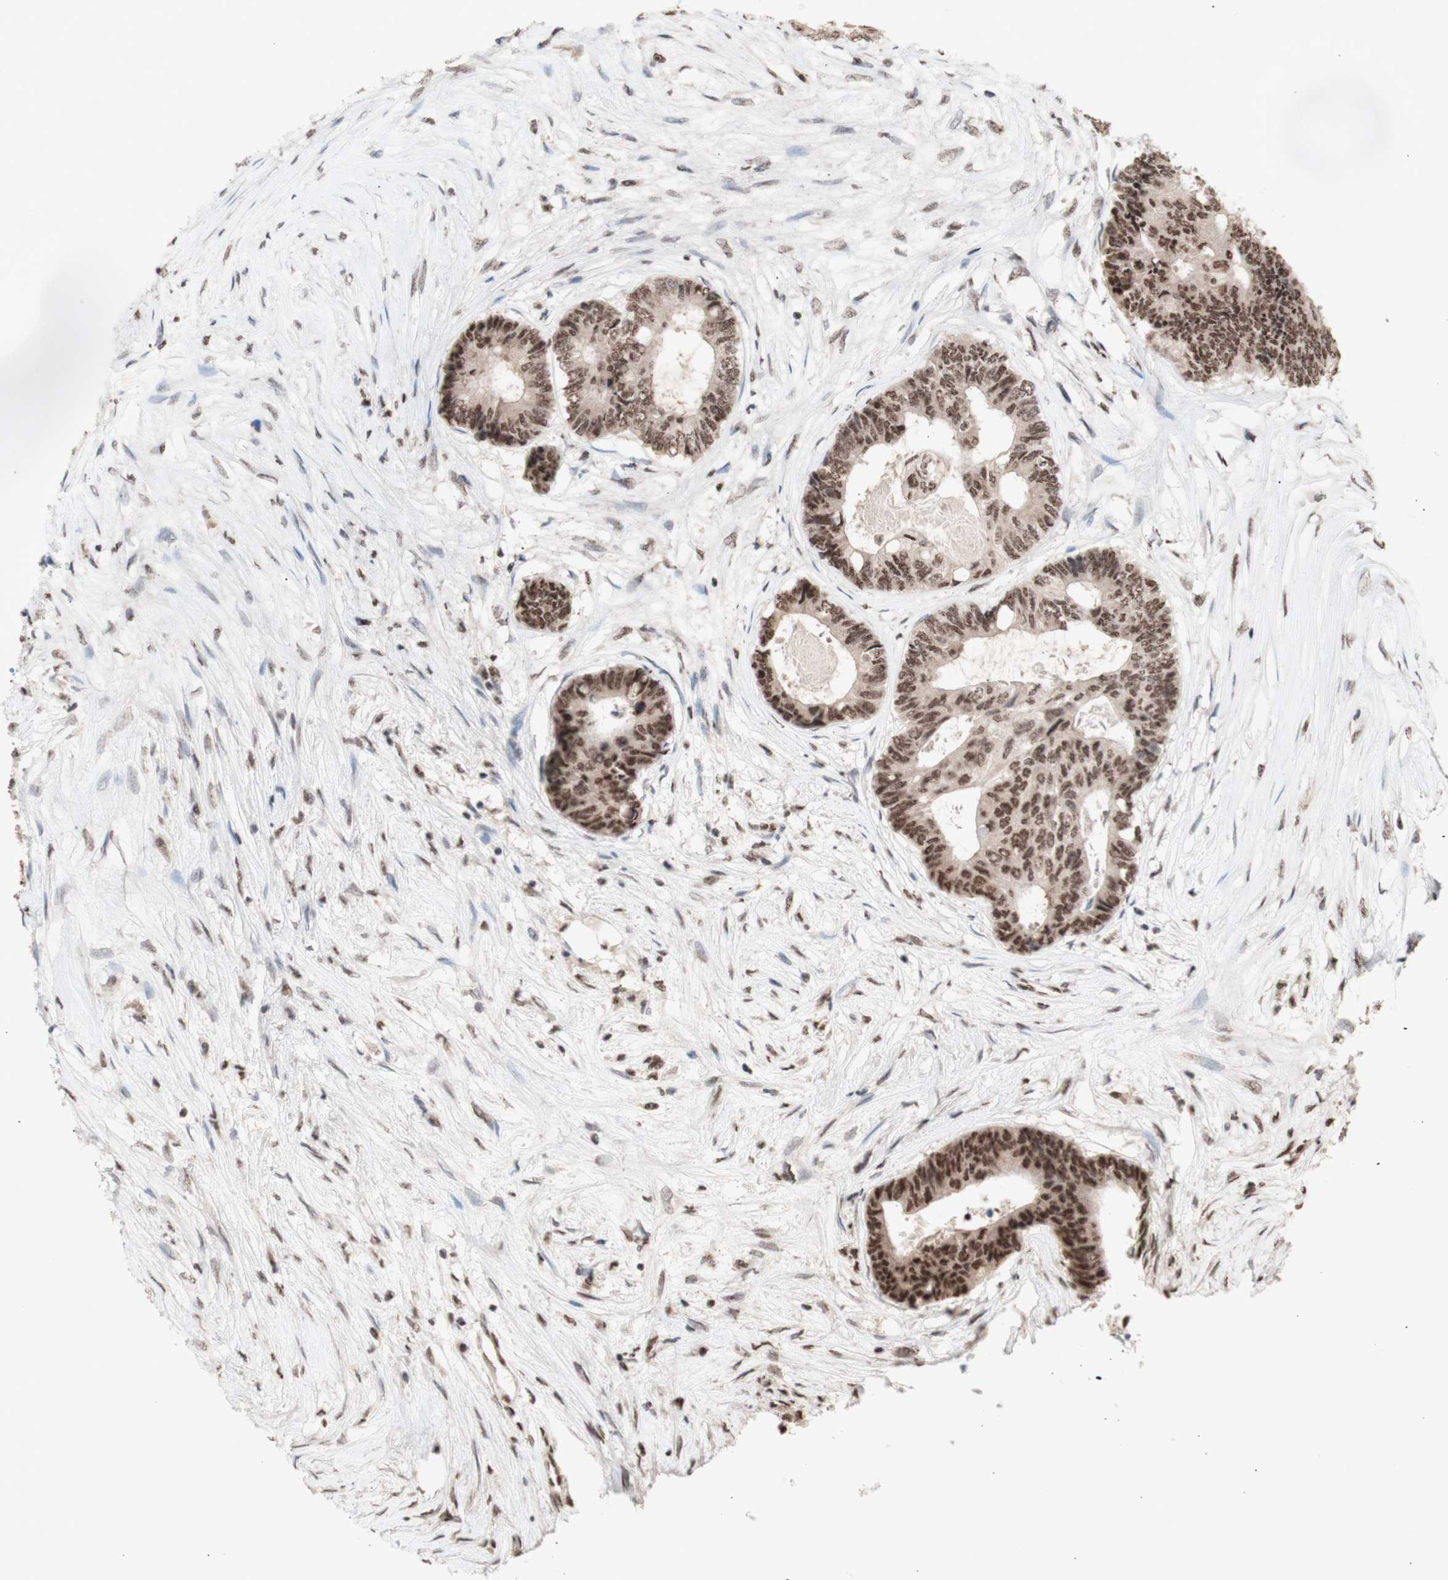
{"staining": {"intensity": "moderate", "quantity": ">75%", "location": "nuclear"}, "tissue": "colorectal cancer", "cell_type": "Tumor cells", "image_type": "cancer", "snomed": [{"axis": "morphology", "description": "Adenocarcinoma, NOS"}, {"axis": "topography", "description": "Rectum"}], "caption": "Brown immunohistochemical staining in human colorectal adenocarcinoma reveals moderate nuclear staining in about >75% of tumor cells.", "gene": "SFPQ", "patient": {"sex": "male", "age": 63}}